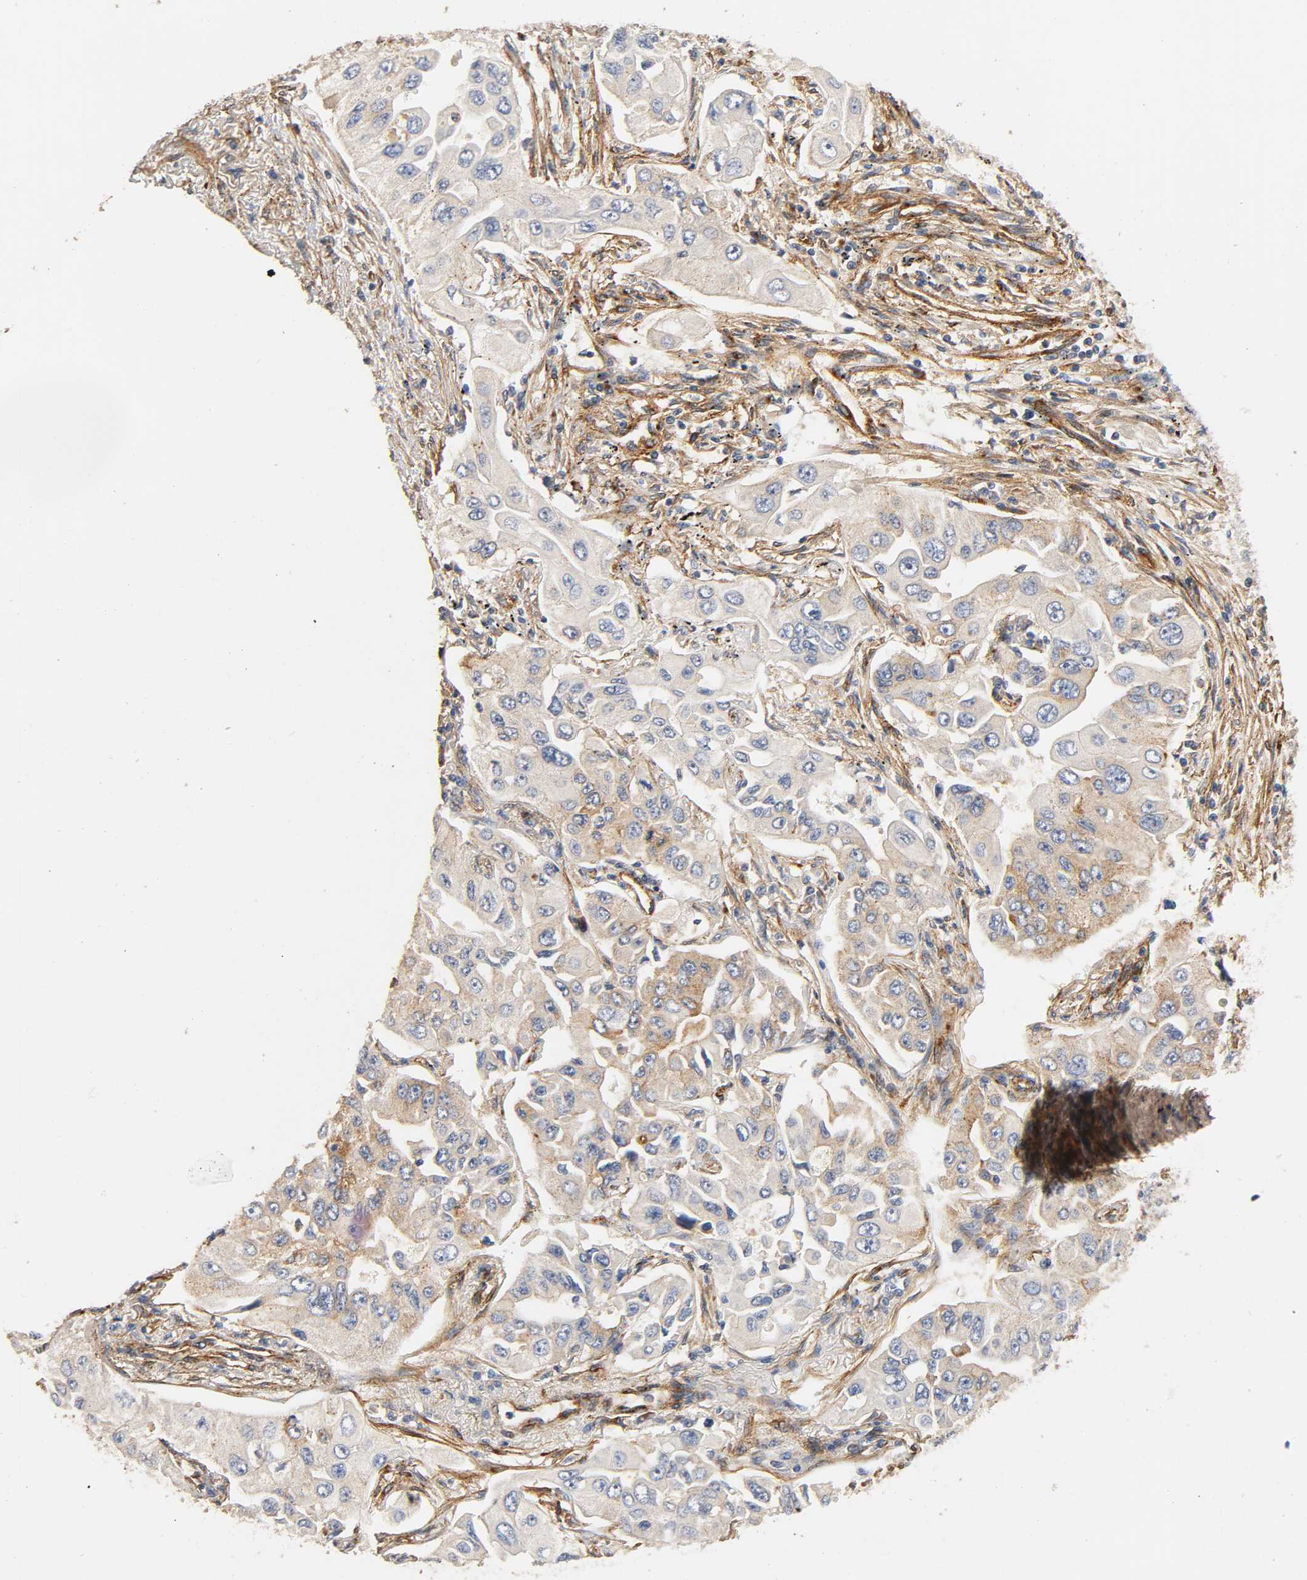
{"staining": {"intensity": "weak", "quantity": "25%-75%", "location": "cytoplasmic/membranous"}, "tissue": "lung cancer", "cell_type": "Tumor cells", "image_type": "cancer", "snomed": [{"axis": "morphology", "description": "Adenocarcinoma, NOS"}, {"axis": "topography", "description": "Lung"}], "caption": "Immunohistochemical staining of adenocarcinoma (lung) shows low levels of weak cytoplasmic/membranous expression in about 25%-75% of tumor cells. (brown staining indicates protein expression, while blue staining denotes nuclei).", "gene": "IFITM3", "patient": {"sex": "male", "age": 84}}